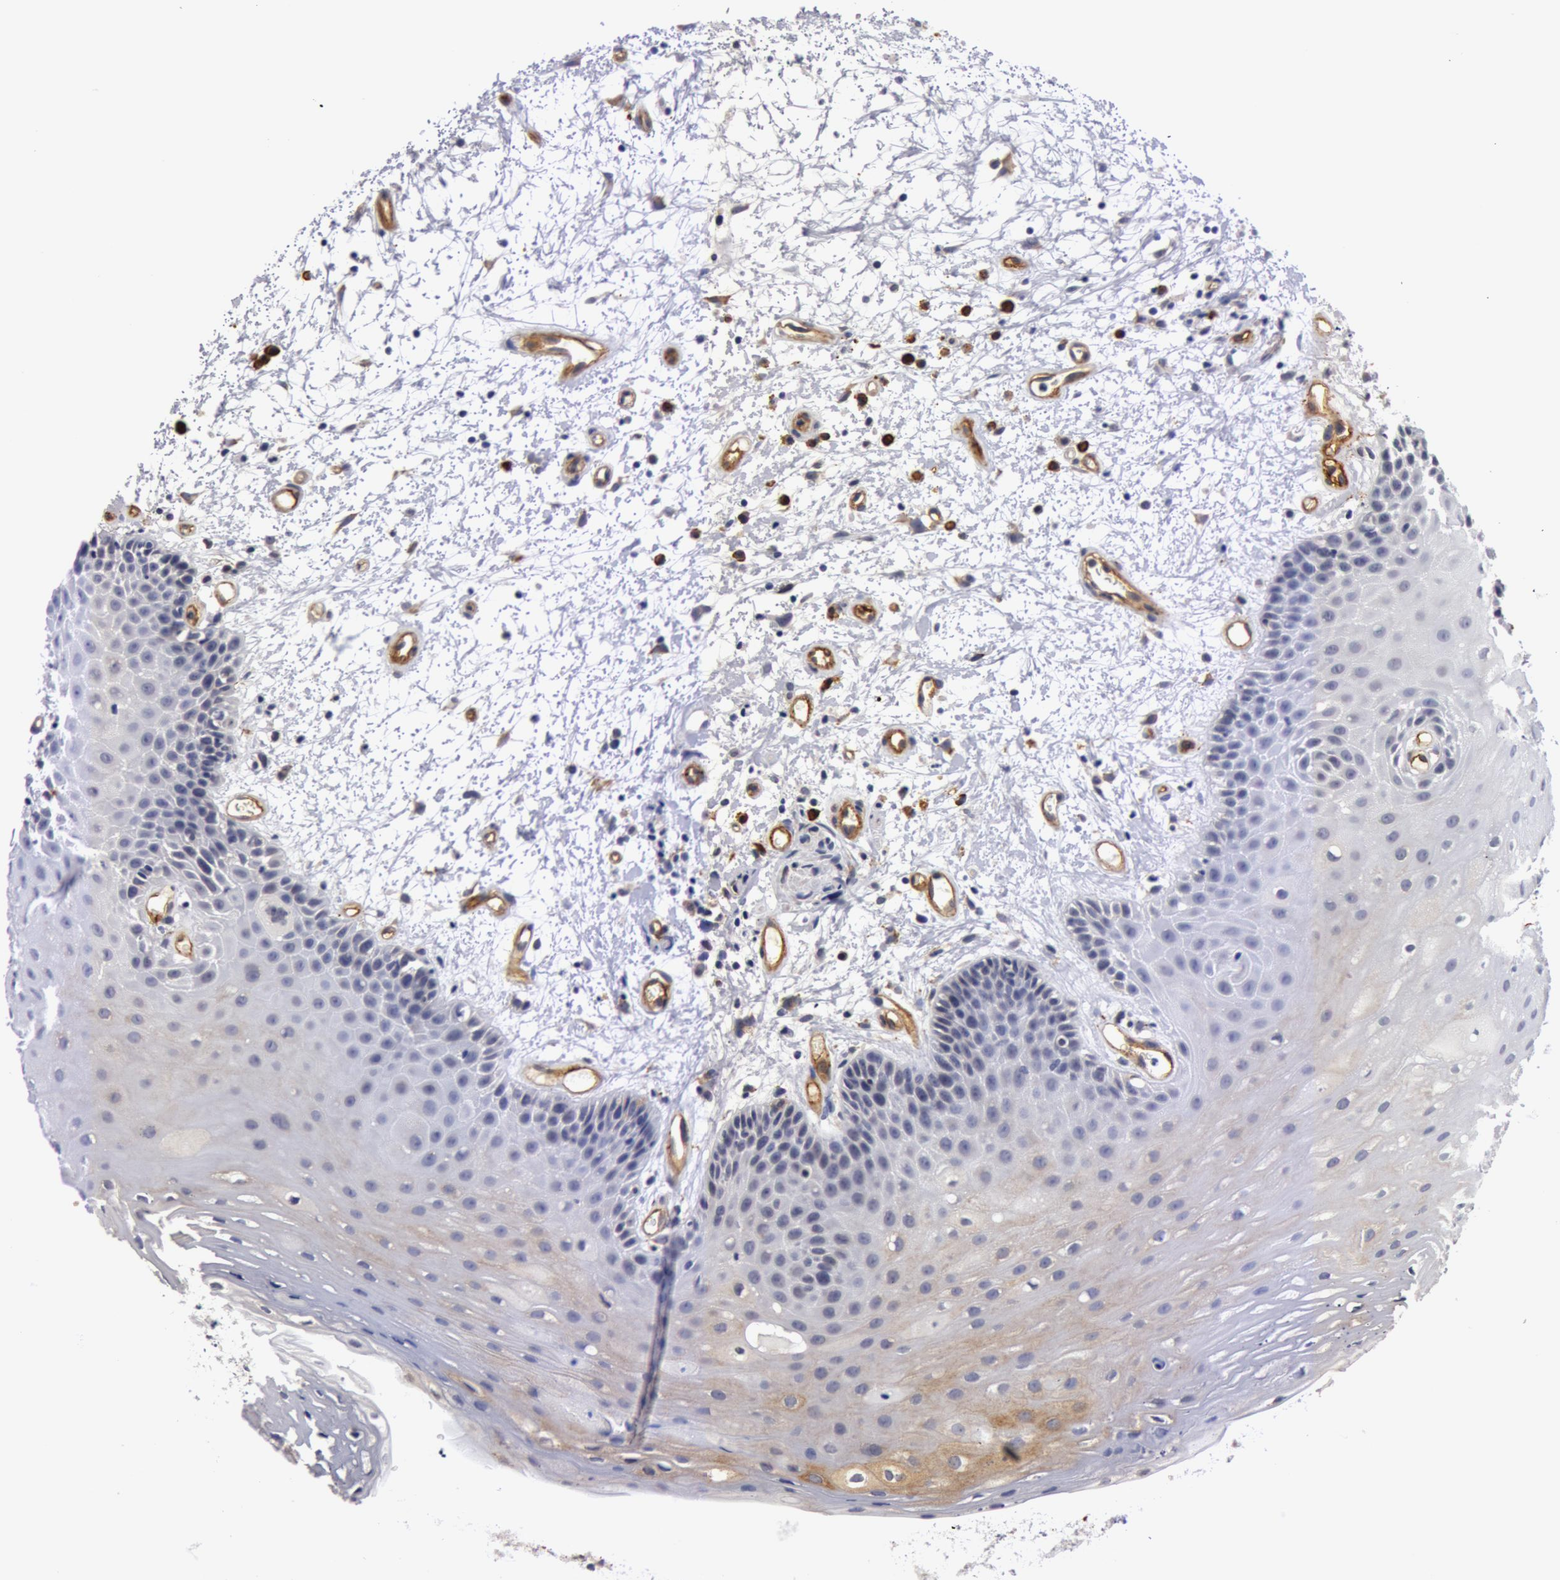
{"staining": {"intensity": "negative", "quantity": "none", "location": "none"}, "tissue": "oral mucosa", "cell_type": "Squamous epithelial cells", "image_type": "normal", "snomed": [{"axis": "morphology", "description": "Normal tissue, NOS"}, {"axis": "topography", "description": "Oral tissue"}], "caption": "Oral mucosa was stained to show a protein in brown. There is no significant expression in squamous epithelial cells. (Brightfield microscopy of DAB IHC at high magnification).", "gene": "IL23A", "patient": {"sex": "female", "age": 79}}